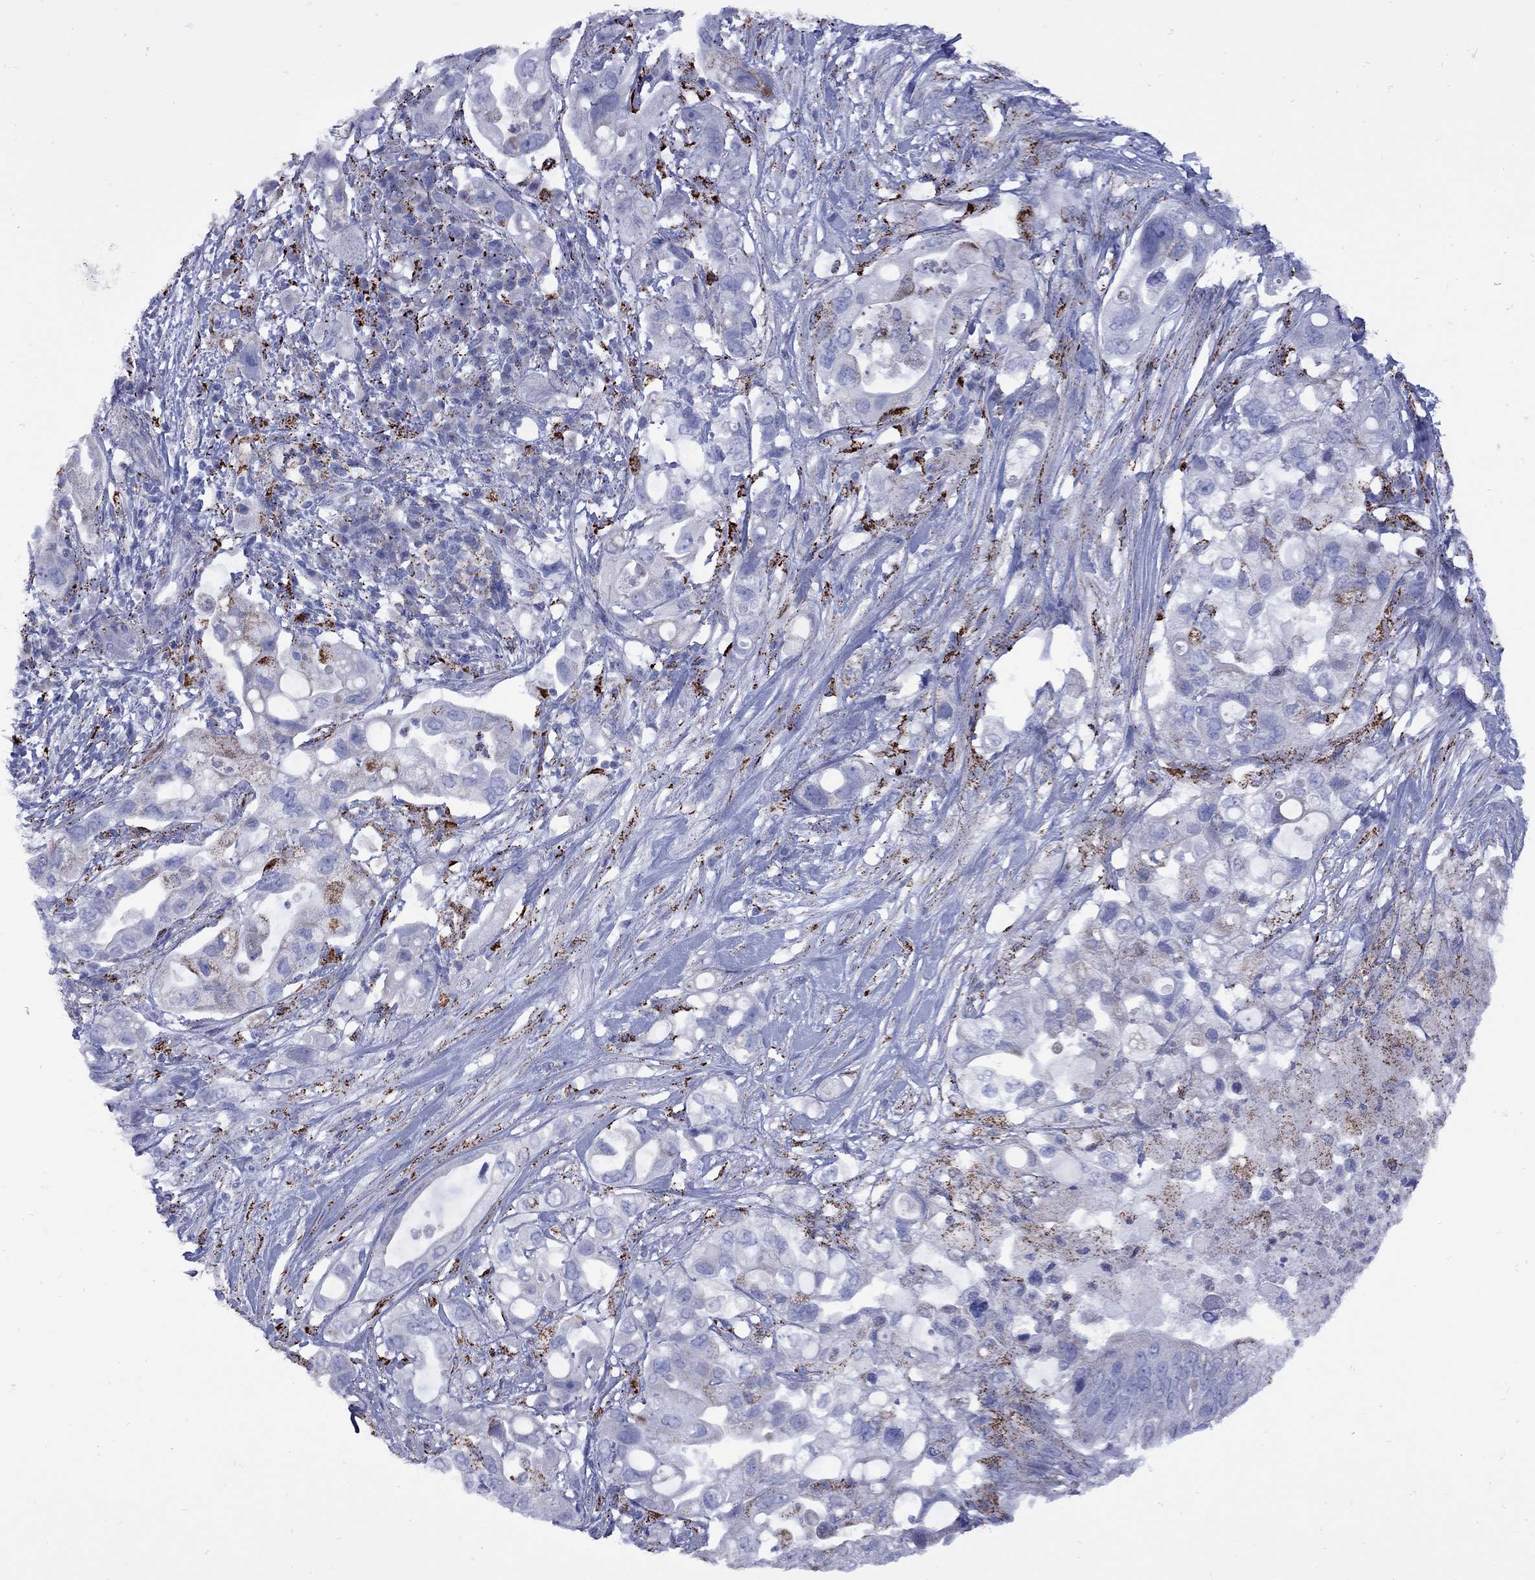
{"staining": {"intensity": "strong", "quantity": "<25%", "location": "cytoplasmic/membranous"}, "tissue": "pancreatic cancer", "cell_type": "Tumor cells", "image_type": "cancer", "snomed": [{"axis": "morphology", "description": "Adenocarcinoma, NOS"}, {"axis": "topography", "description": "Pancreas"}], "caption": "A medium amount of strong cytoplasmic/membranous positivity is present in approximately <25% of tumor cells in pancreatic cancer (adenocarcinoma) tissue. Nuclei are stained in blue.", "gene": "SESTD1", "patient": {"sex": "female", "age": 72}}